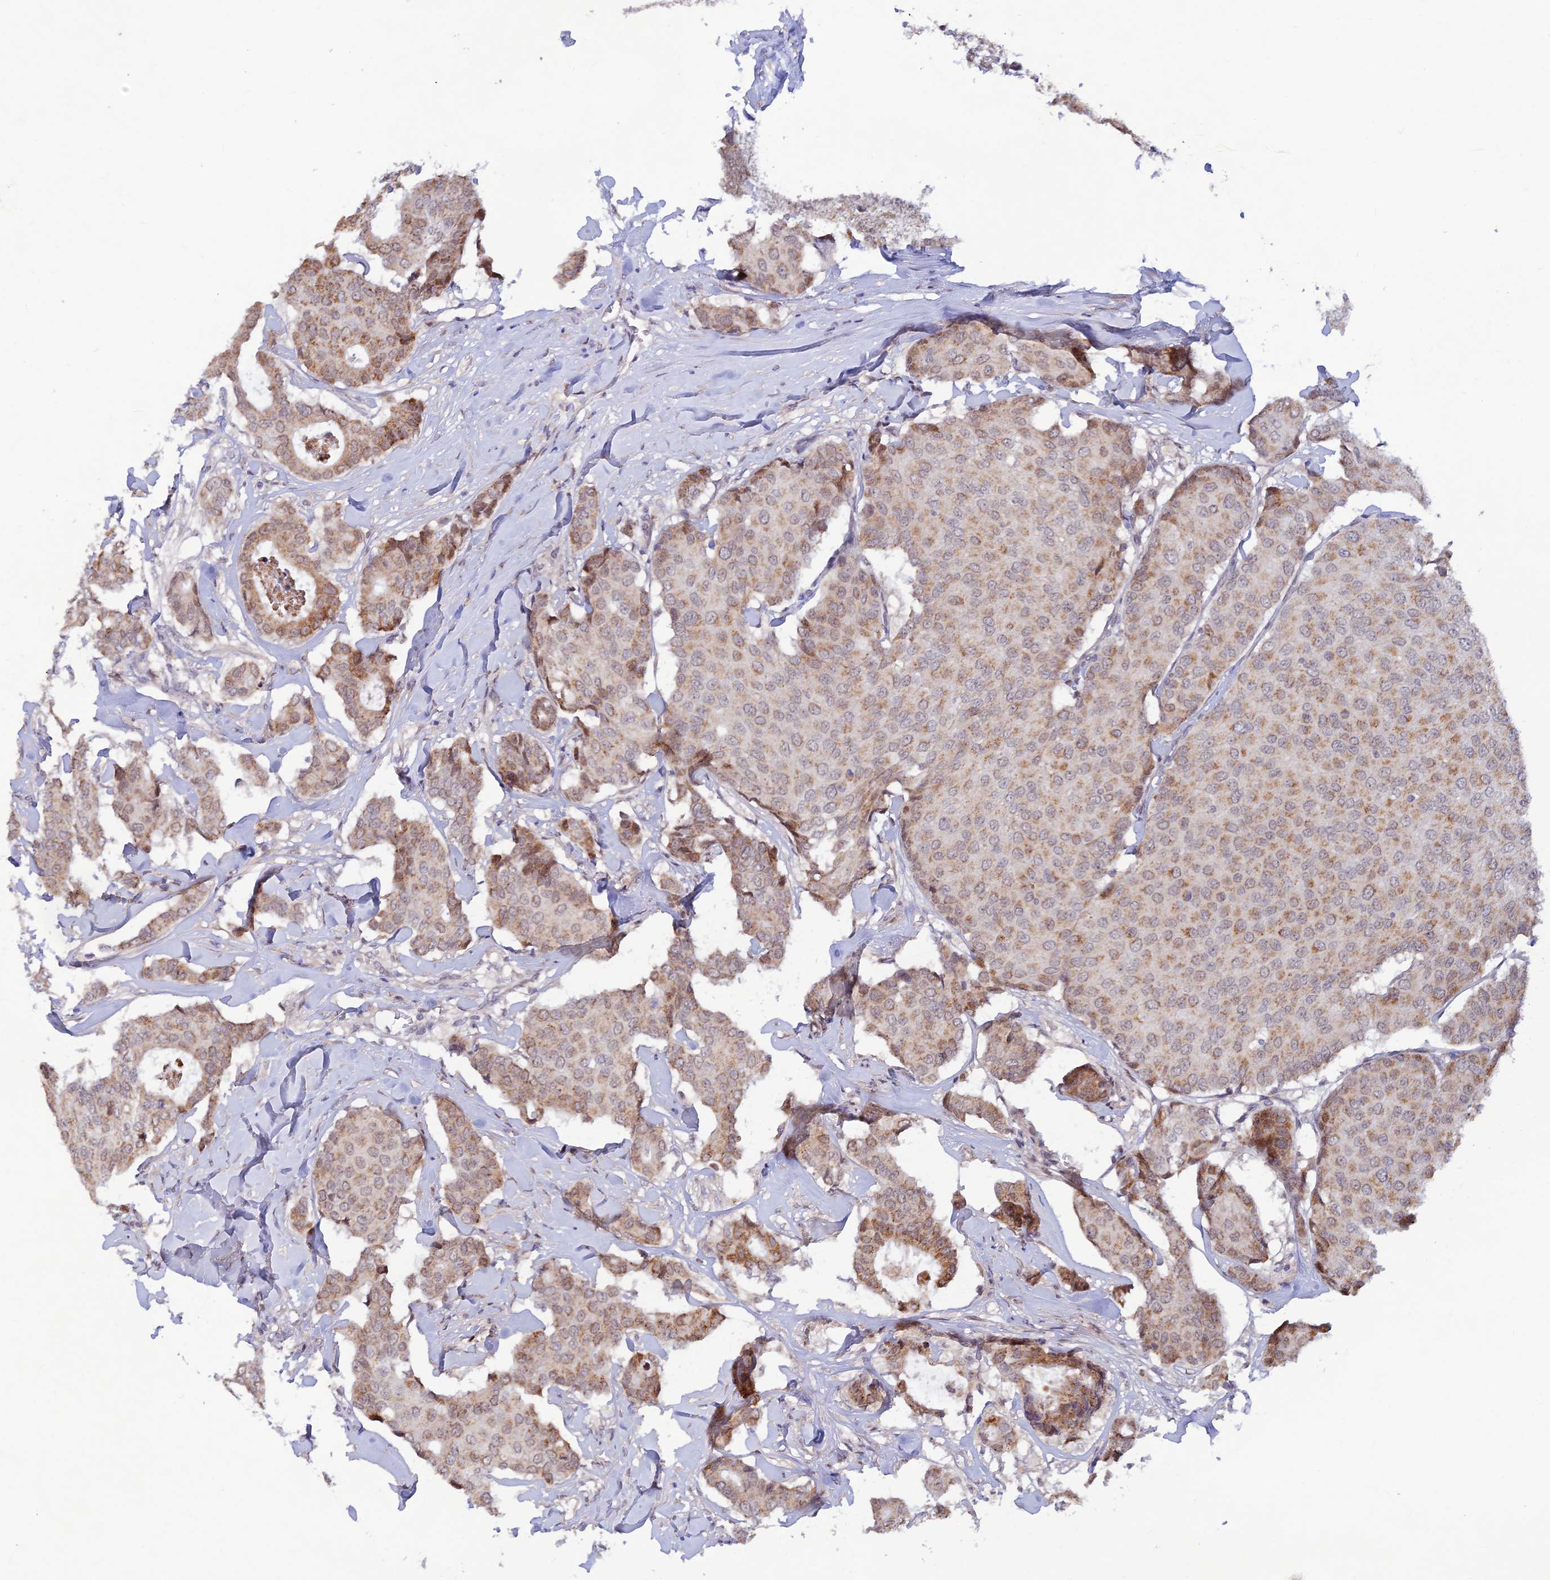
{"staining": {"intensity": "moderate", "quantity": ">75%", "location": "cytoplasmic/membranous,nuclear"}, "tissue": "breast cancer", "cell_type": "Tumor cells", "image_type": "cancer", "snomed": [{"axis": "morphology", "description": "Duct carcinoma"}, {"axis": "topography", "description": "Breast"}], "caption": "Tumor cells demonstrate medium levels of moderate cytoplasmic/membranous and nuclear positivity in approximately >75% of cells in breast intraductal carcinoma.", "gene": "FASTKD5", "patient": {"sex": "female", "age": 75}}